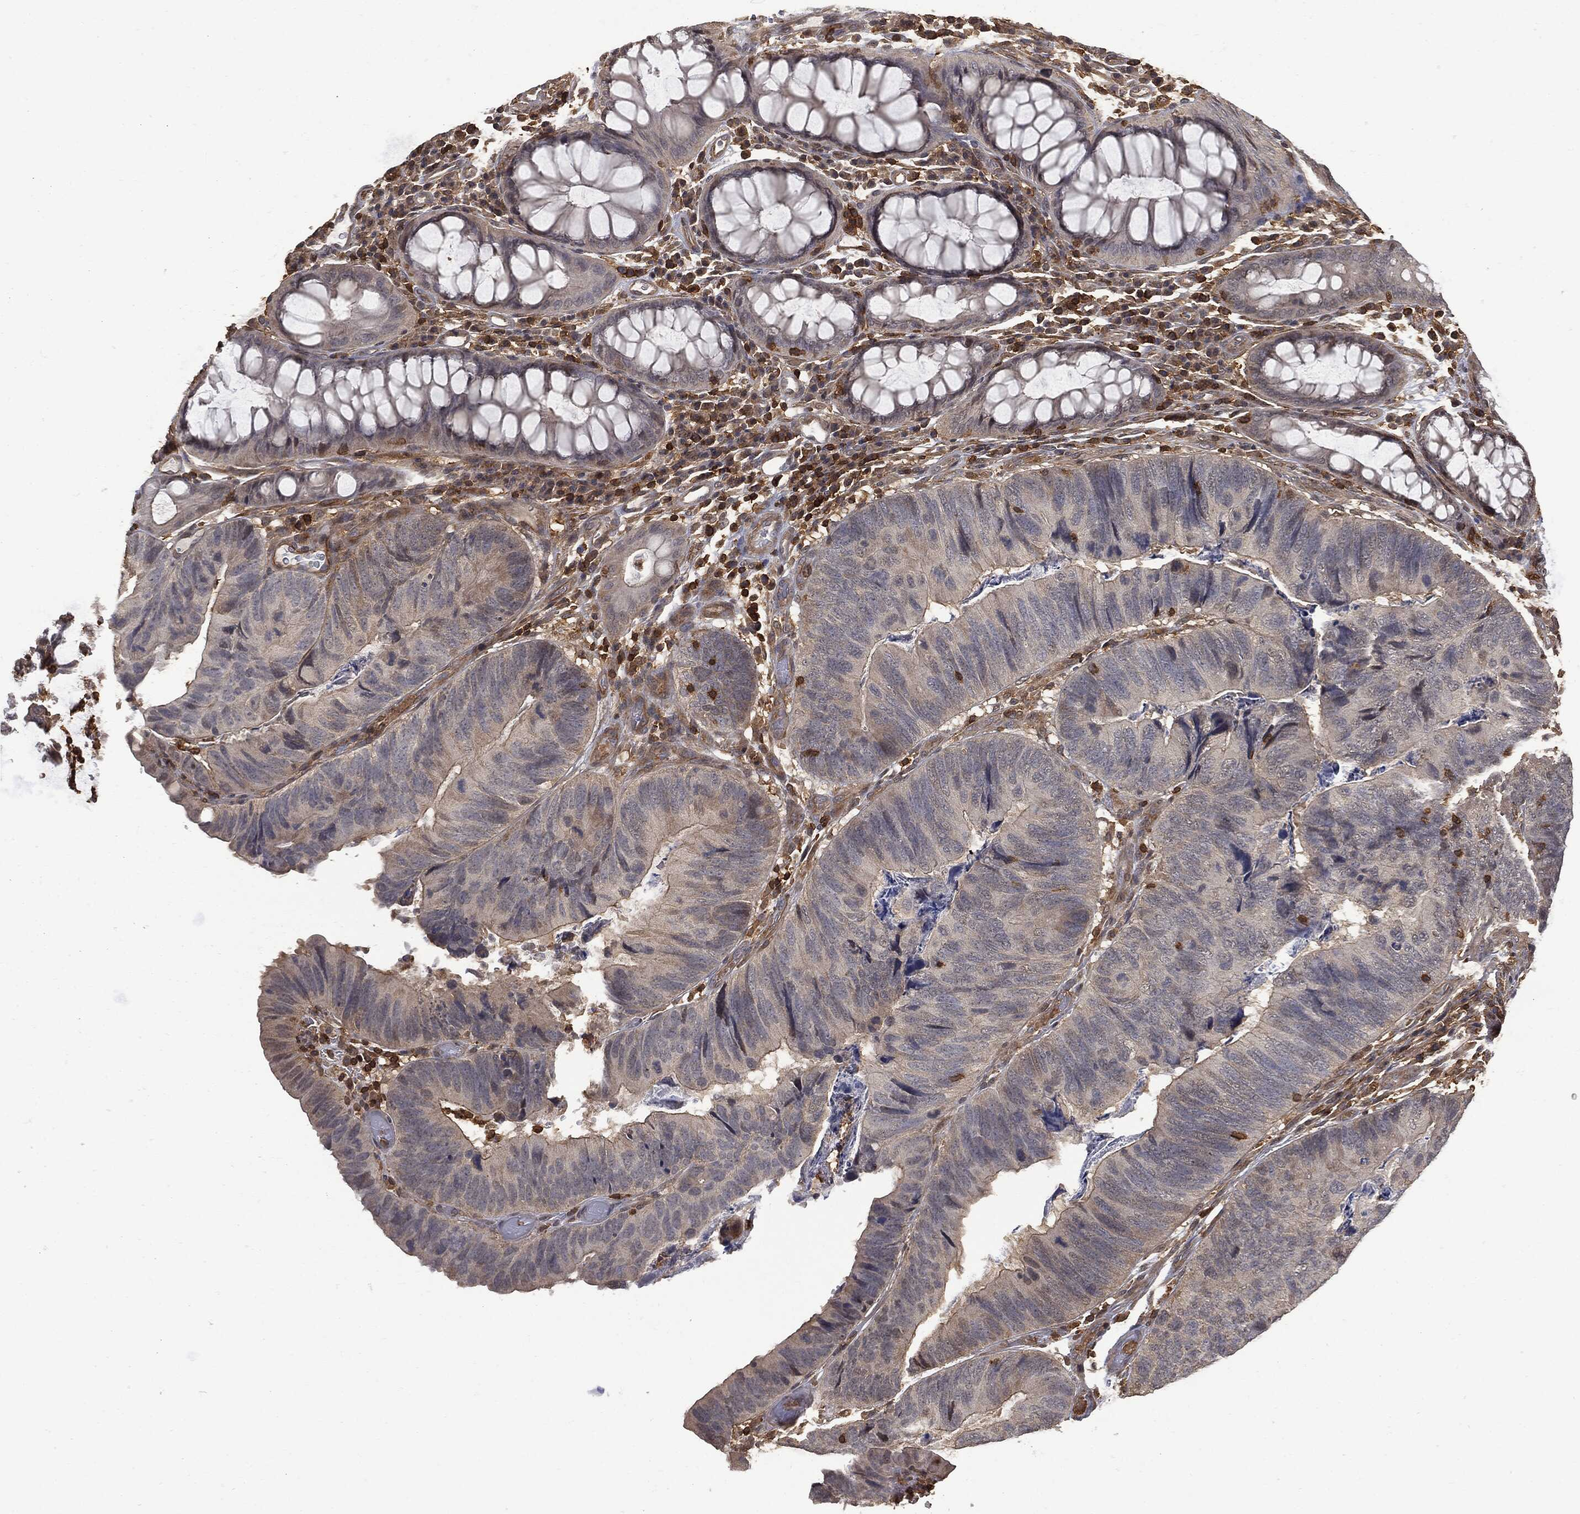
{"staining": {"intensity": "negative", "quantity": "none", "location": "none"}, "tissue": "colorectal cancer", "cell_type": "Tumor cells", "image_type": "cancer", "snomed": [{"axis": "morphology", "description": "Adenocarcinoma, NOS"}, {"axis": "topography", "description": "Colon"}], "caption": "A micrograph of colorectal cancer stained for a protein shows no brown staining in tumor cells. (Stains: DAB immunohistochemistry (IHC) with hematoxylin counter stain, Microscopy: brightfield microscopy at high magnification).", "gene": "PSMB10", "patient": {"sex": "female", "age": 67}}